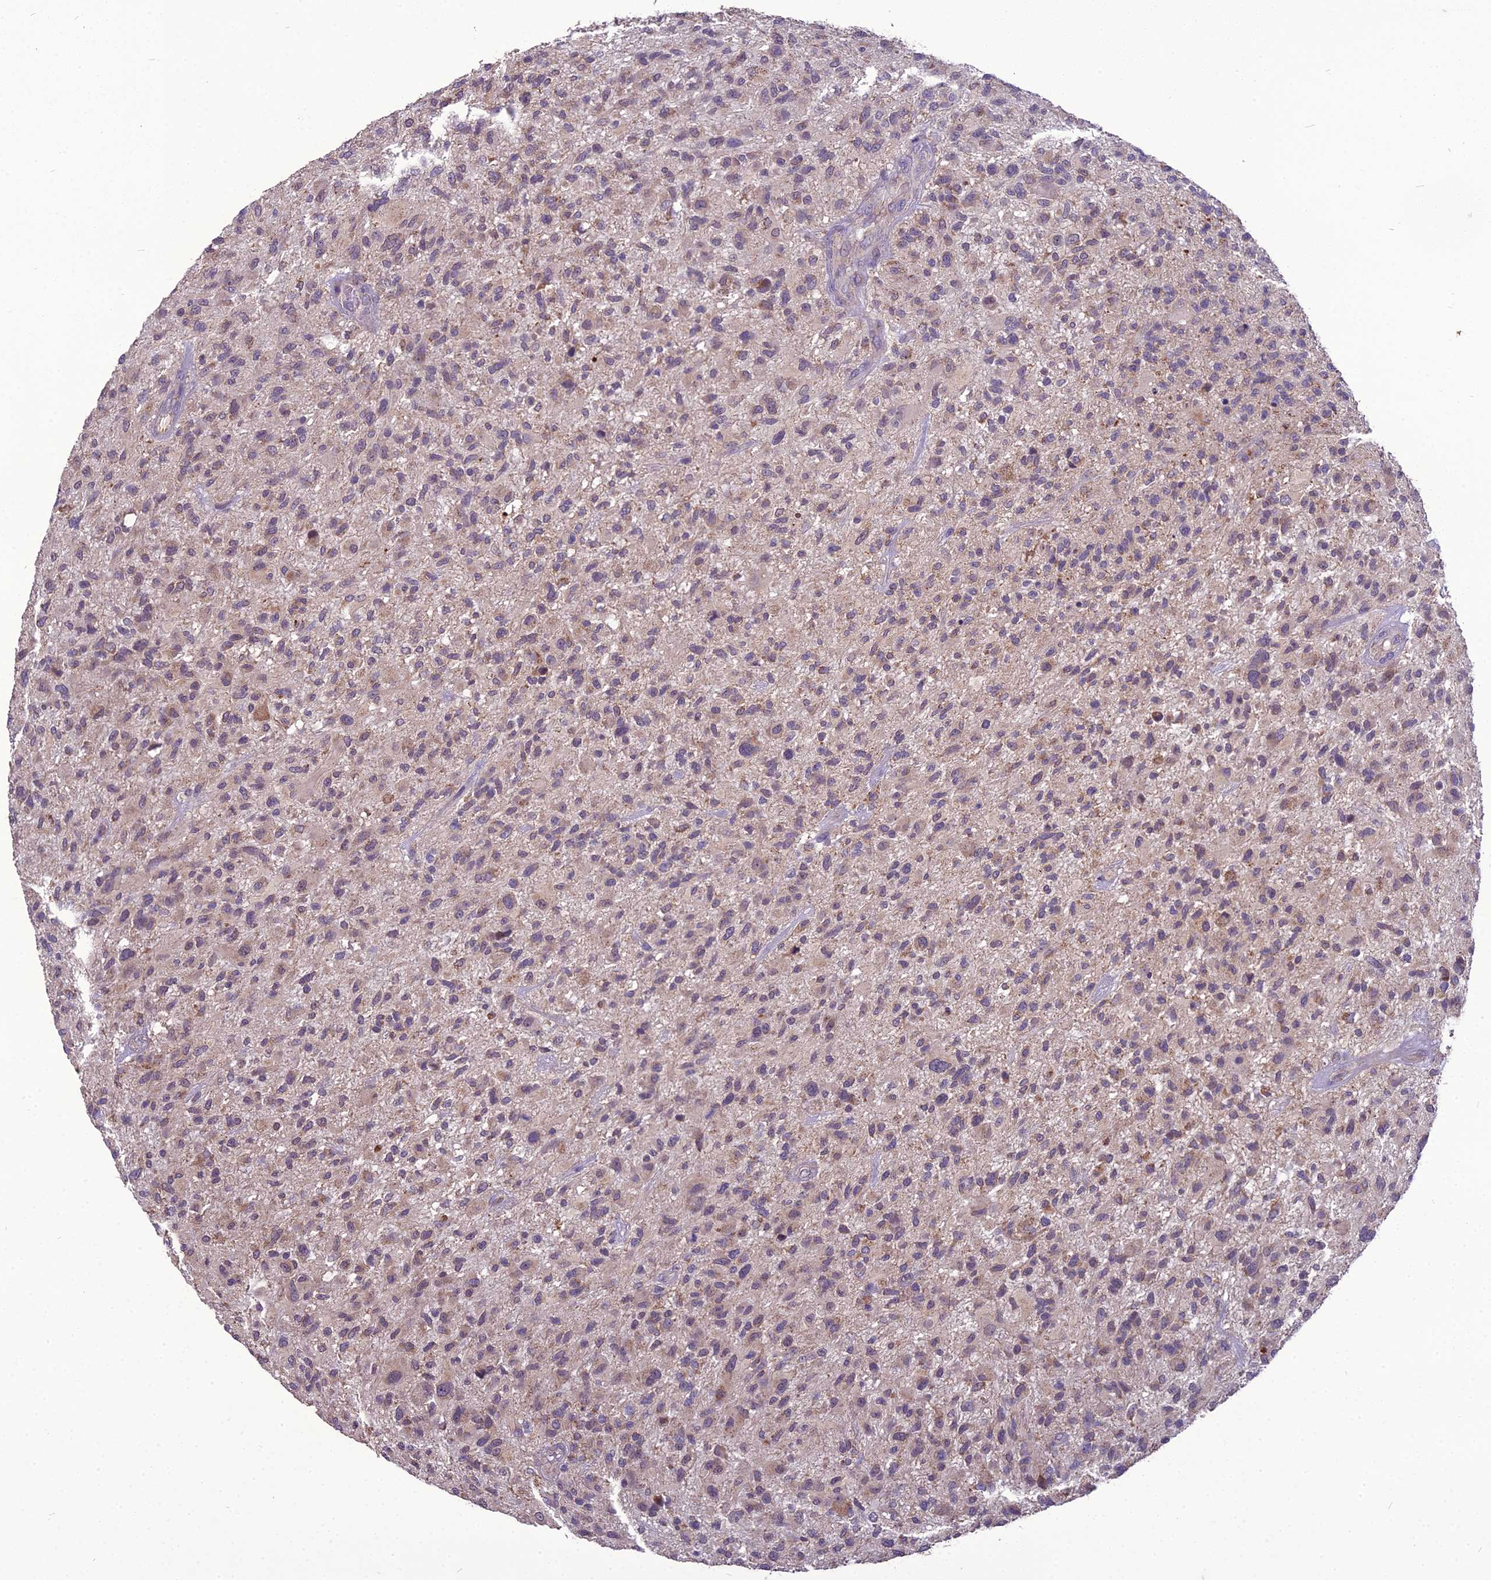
{"staining": {"intensity": "negative", "quantity": "none", "location": "none"}, "tissue": "glioma", "cell_type": "Tumor cells", "image_type": "cancer", "snomed": [{"axis": "morphology", "description": "Glioma, malignant, High grade"}, {"axis": "topography", "description": "Brain"}], "caption": "Immunohistochemistry of human glioma demonstrates no staining in tumor cells.", "gene": "DUS2", "patient": {"sex": "male", "age": 47}}